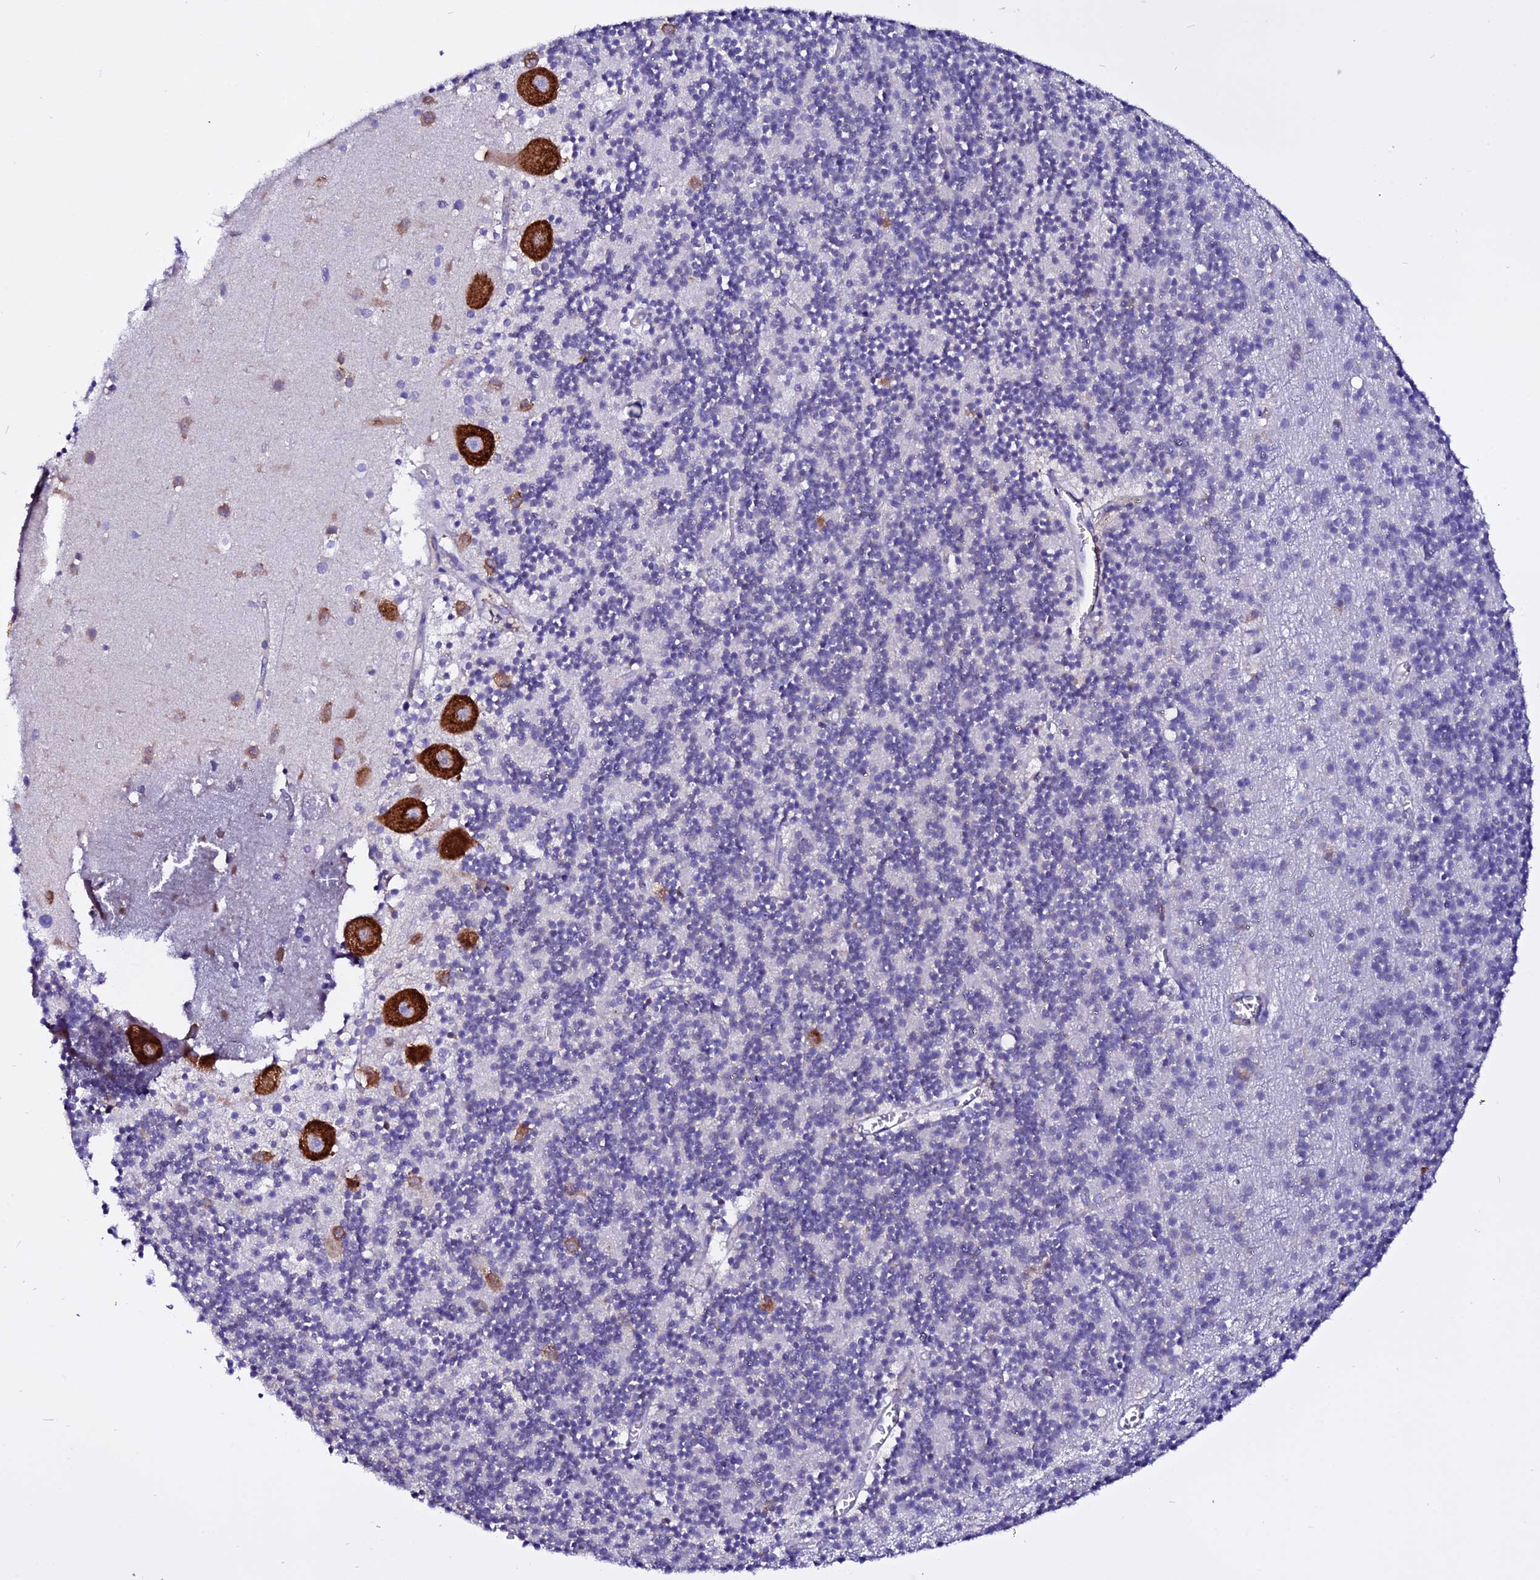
{"staining": {"intensity": "negative", "quantity": "none", "location": "none"}, "tissue": "cerebellum", "cell_type": "Cells in granular layer", "image_type": "normal", "snomed": [{"axis": "morphology", "description": "Normal tissue, NOS"}, {"axis": "topography", "description": "Cerebellum"}], "caption": "The immunohistochemistry (IHC) image has no significant positivity in cells in granular layer of cerebellum.", "gene": "EEF1G", "patient": {"sex": "male", "age": 54}}